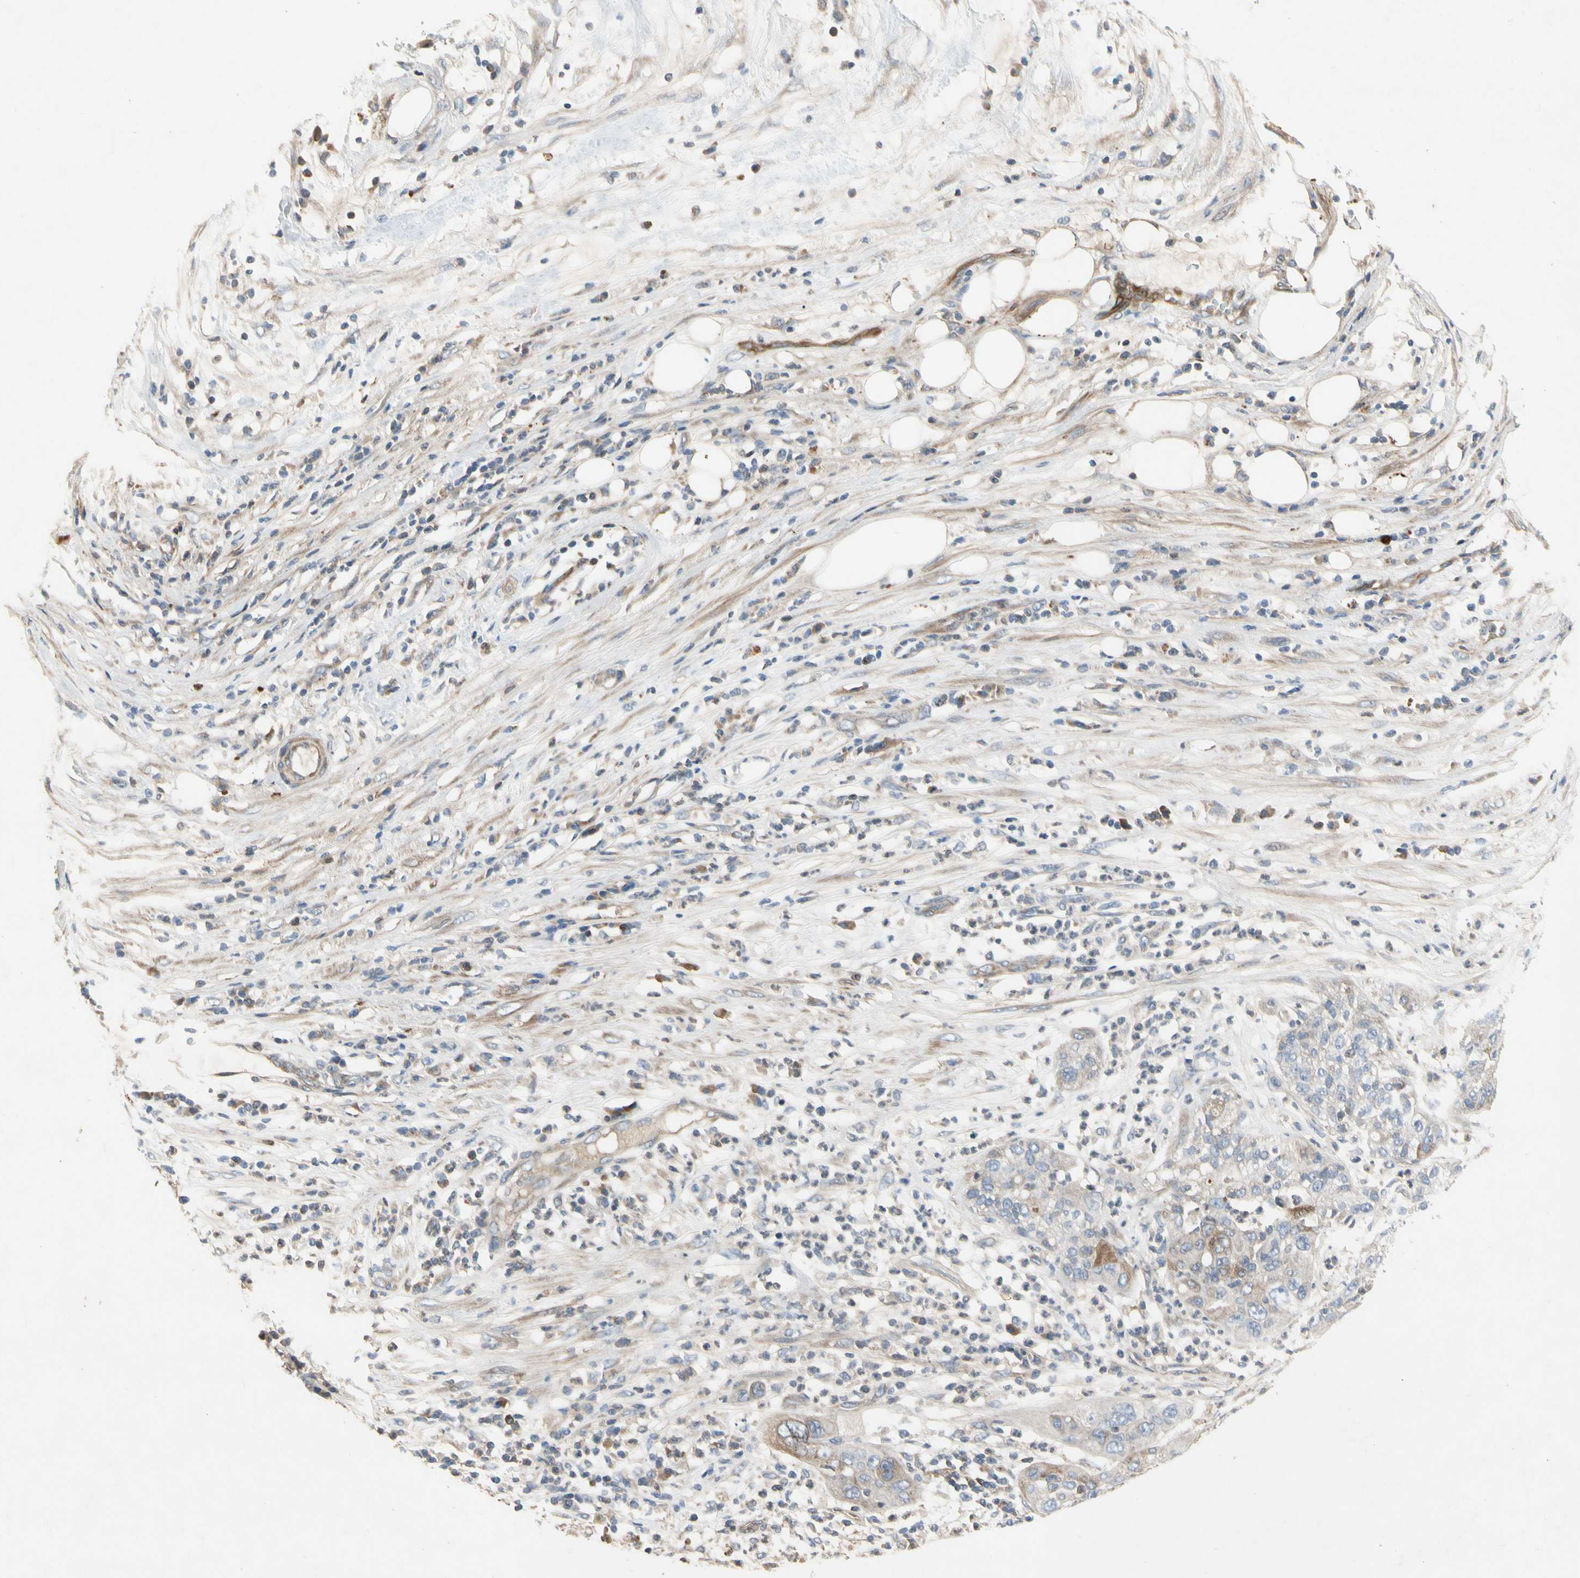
{"staining": {"intensity": "moderate", "quantity": "<25%", "location": "cytoplasmic/membranous"}, "tissue": "pancreatic cancer", "cell_type": "Tumor cells", "image_type": "cancer", "snomed": [{"axis": "morphology", "description": "Adenocarcinoma, NOS"}, {"axis": "topography", "description": "Pancreas"}], "caption": "This is an image of immunohistochemistry staining of pancreatic adenocarcinoma, which shows moderate expression in the cytoplasmic/membranous of tumor cells.", "gene": "CRTAC1", "patient": {"sex": "female", "age": 78}}